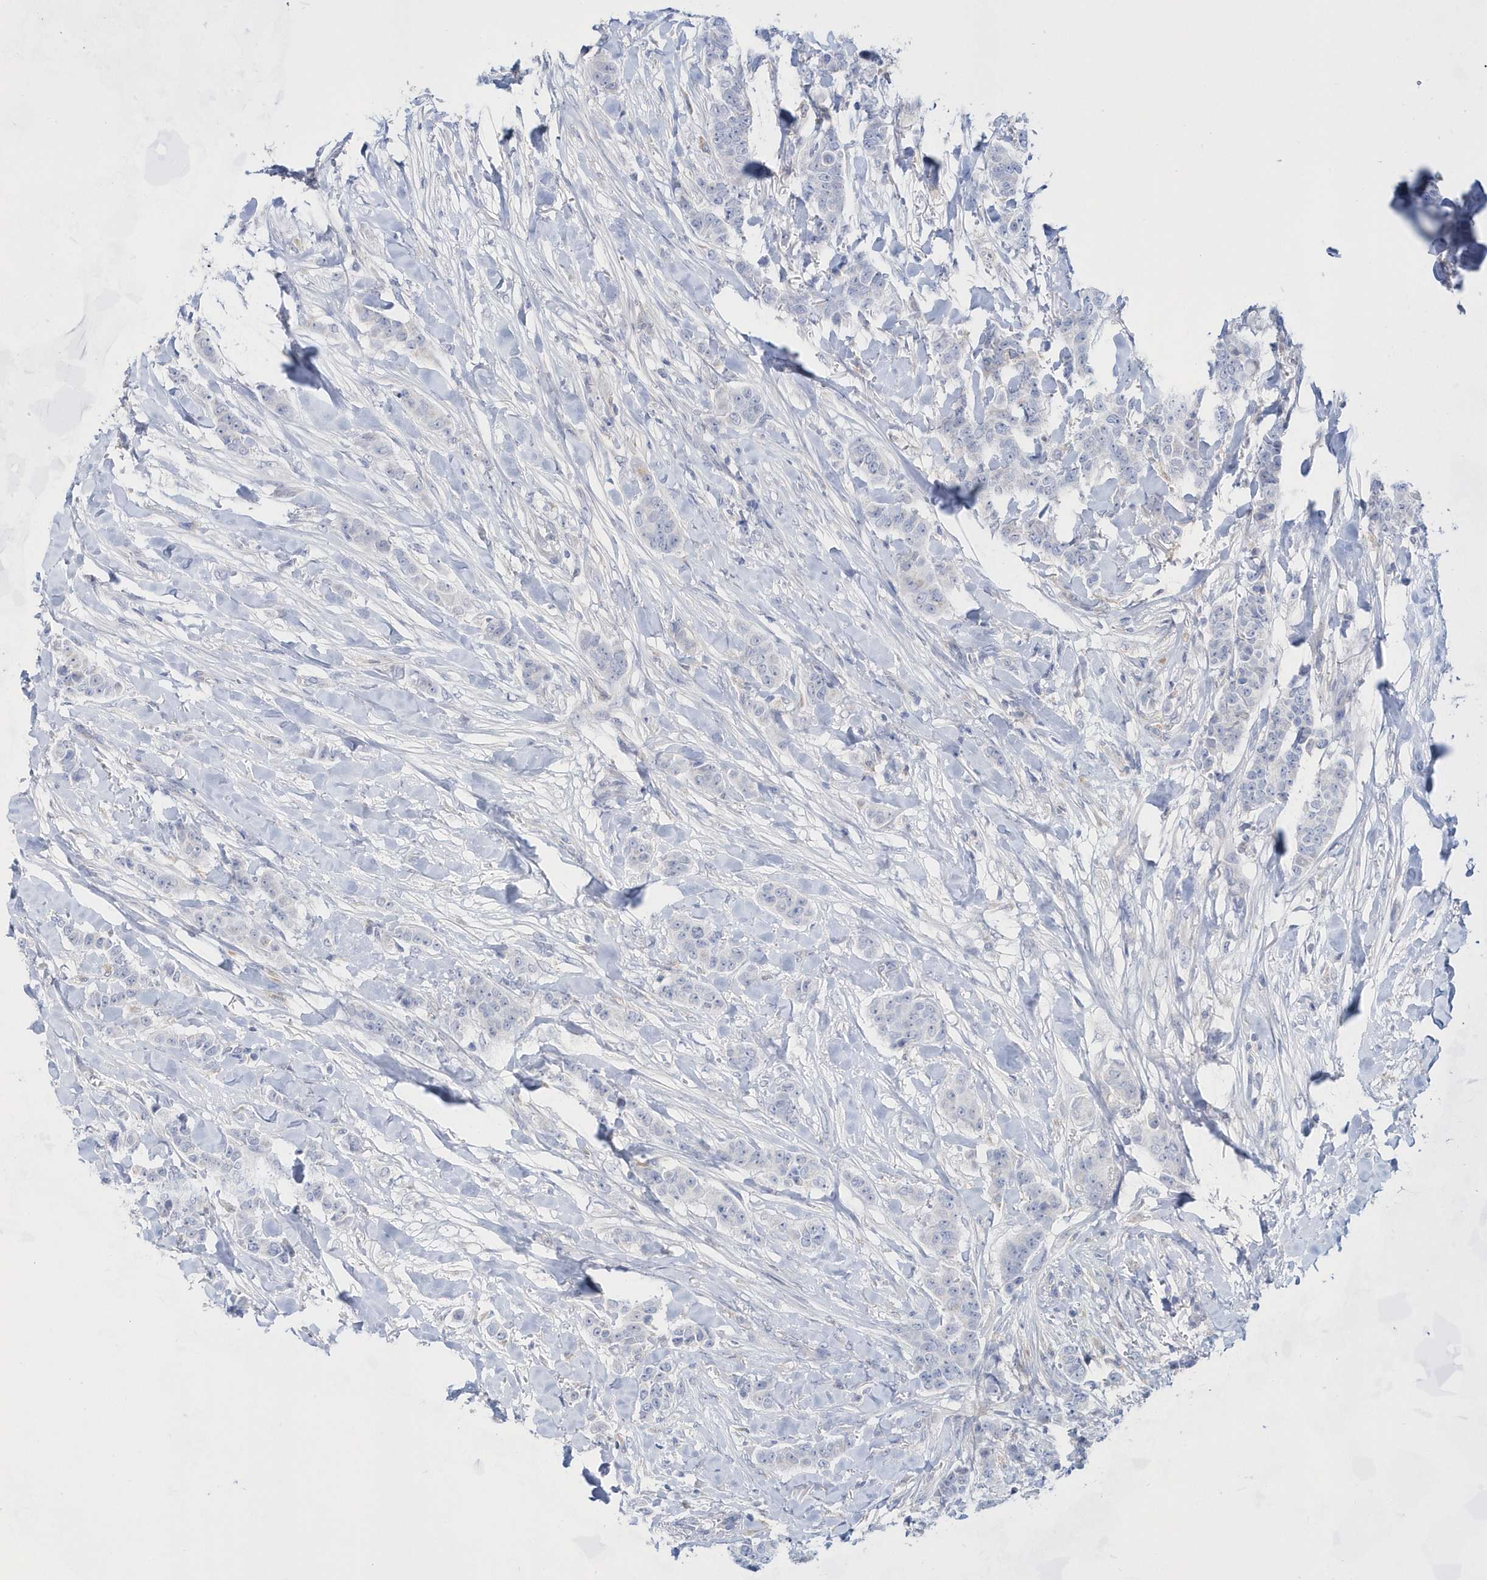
{"staining": {"intensity": "negative", "quantity": "none", "location": "none"}, "tissue": "breast cancer", "cell_type": "Tumor cells", "image_type": "cancer", "snomed": [{"axis": "morphology", "description": "Duct carcinoma"}, {"axis": "topography", "description": "Breast"}], "caption": "The IHC histopathology image has no significant positivity in tumor cells of intraductal carcinoma (breast) tissue.", "gene": "BDH2", "patient": {"sex": "female", "age": 40}}